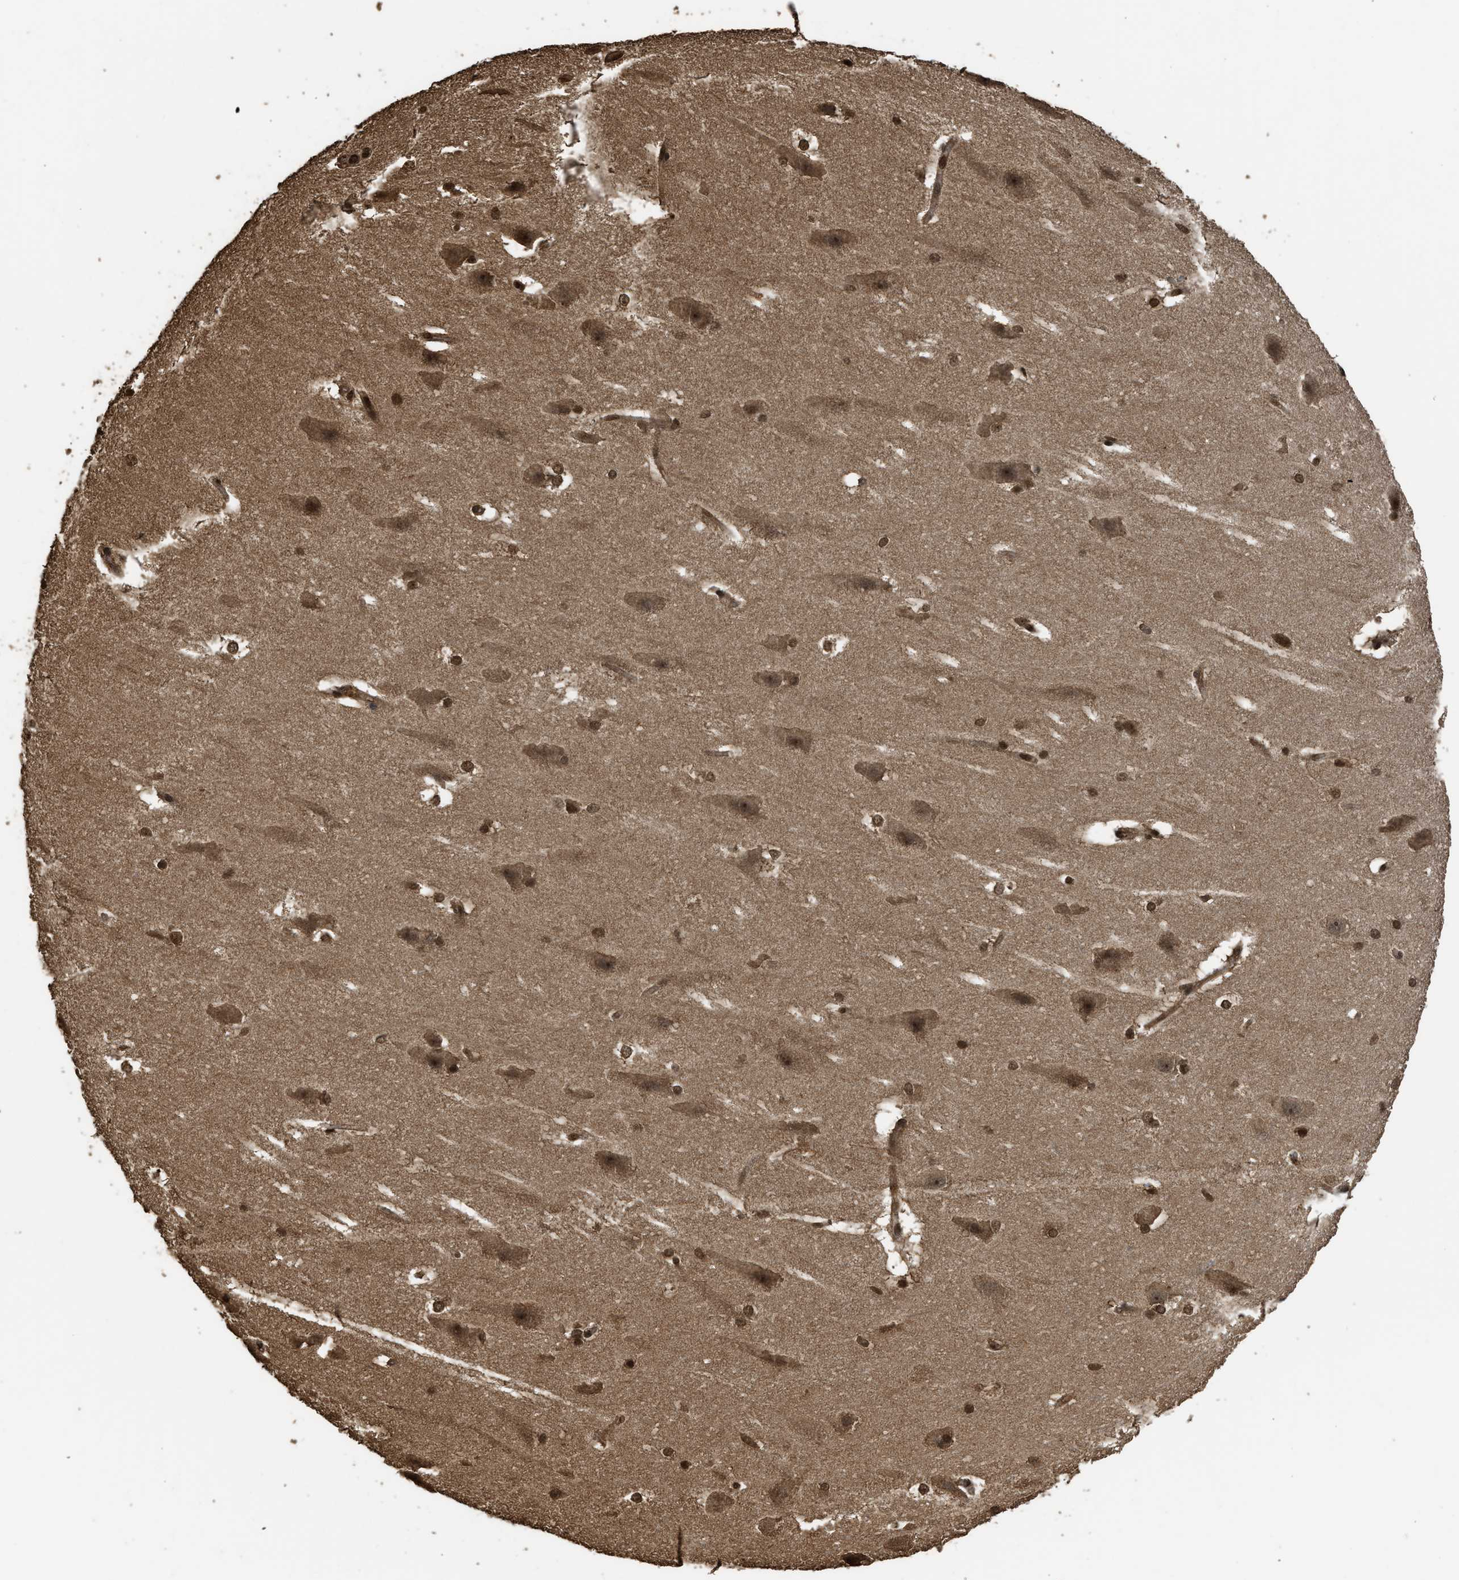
{"staining": {"intensity": "strong", "quantity": ">75%", "location": "nuclear"}, "tissue": "hippocampus", "cell_type": "Glial cells", "image_type": "normal", "snomed": [{"axis": "morphology", "description": "Normal tissue, NOS"}, {"axis": "topography", "description": "Hippocampus"}], "caption": "Hippocampus stained with DAB (3,3'-diaminobenzidine) immunohistochemistry exhibits high levels of strong nuclear staining in approximately >75% of glial cells. (brown staining indicates protein expression, while blue staining denotes nuclei).", "gene": "MYBL2", "patient": {"sex": "female", "age": 19}}